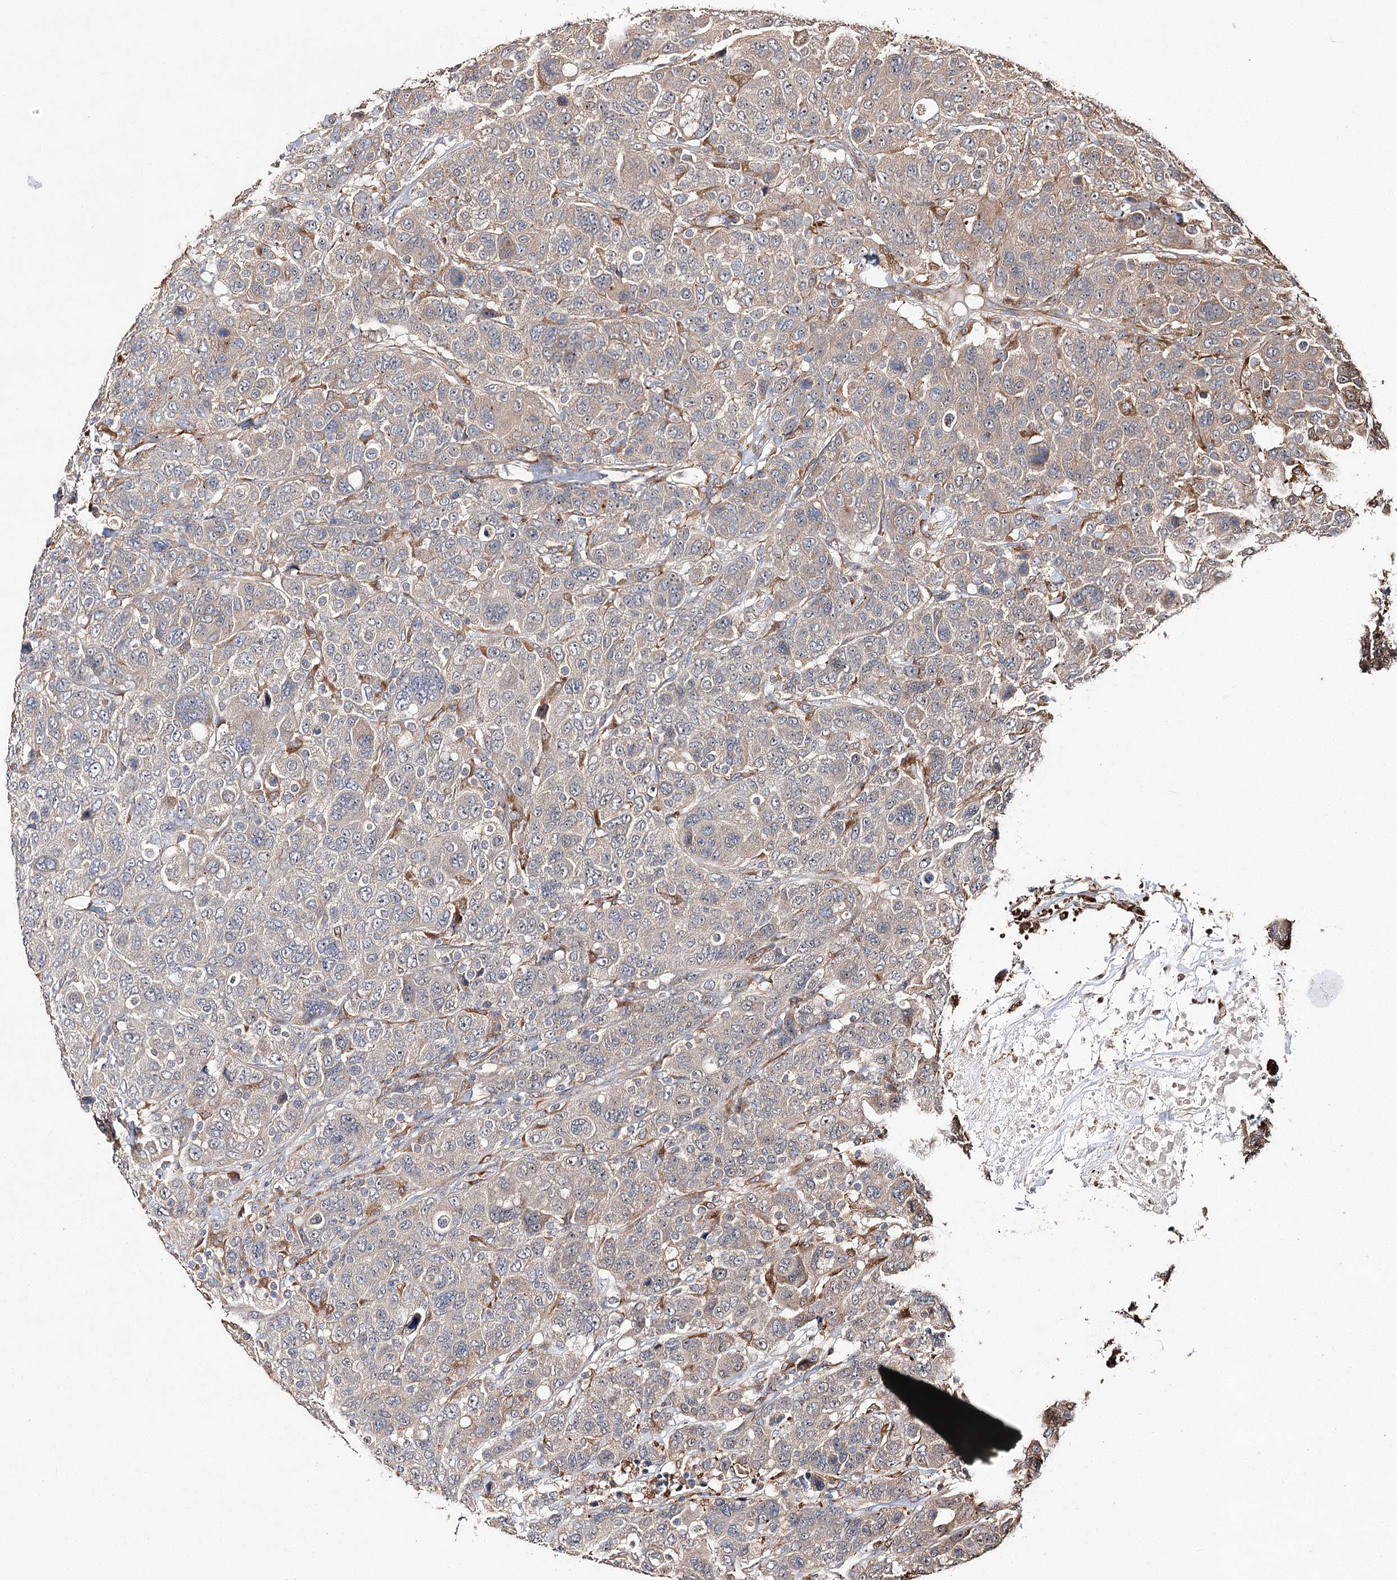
{"staining": {"intensity": "weak", "quantity": "25%-75%", "location": "cytoplasmic/membranous"}, "tissue": "breast cancer", "cell_type": "Tumor cells", "image_type": "cancer", "snomed": [{"axis": "morphology", "description": "Duct carcinoma"}, {"axis": "topography", "description": "Breast"}], "caption": "Breast cancer (invasive ductal carcinoma) tissue demonstrates weak cytoplasmic/membranous expression in about 25%-75% of tumor cells, visualized by immunohistochemistry.", "gene": "DMXL1", "patient": {"sex": "female", "age": 37}}